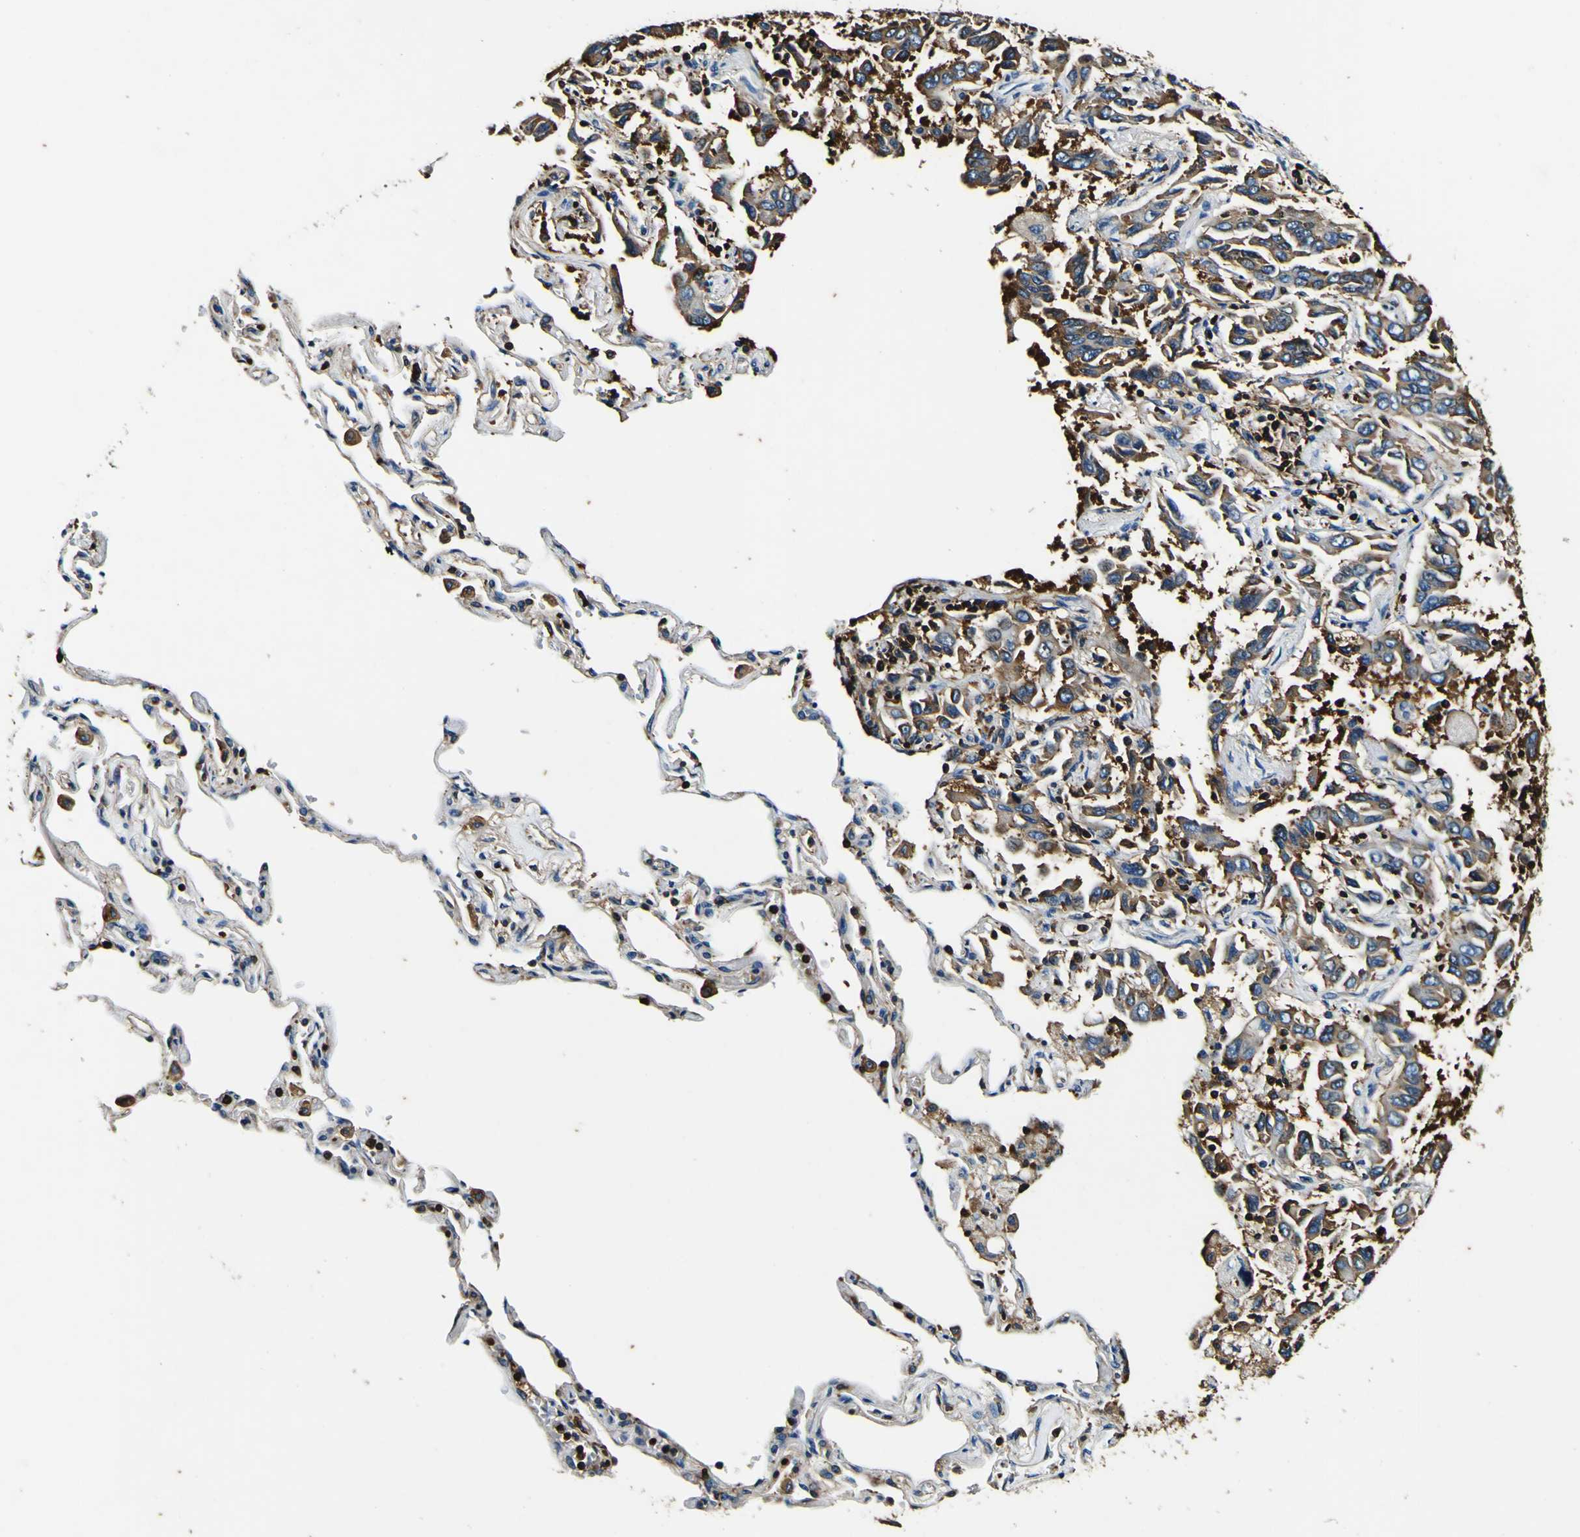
{"staining": {"intensity": "moderate", "quantity": "25%-75%", "location": "cytoplasmic/membranous"}, "tissue": "lung cancer", "cell_type": "Tumor cells", "image_type": "cancer", "snomed": [{"axis": "morphology", "description": "Adenocarcinoma, NOS"}, {"axis": "topography", "description": "Lung"}], "caption": "This histopathology image exhibits lung adenocarcinoma stained with immunohistochemistry to label a protein in brown. The cytoplasmic/membranous of tumor cells show moderate positivity for the protein. Nuclei are counter-stained blue.", "gene": "RHOT2", "patient": {"sex": "male", "age": 64}}